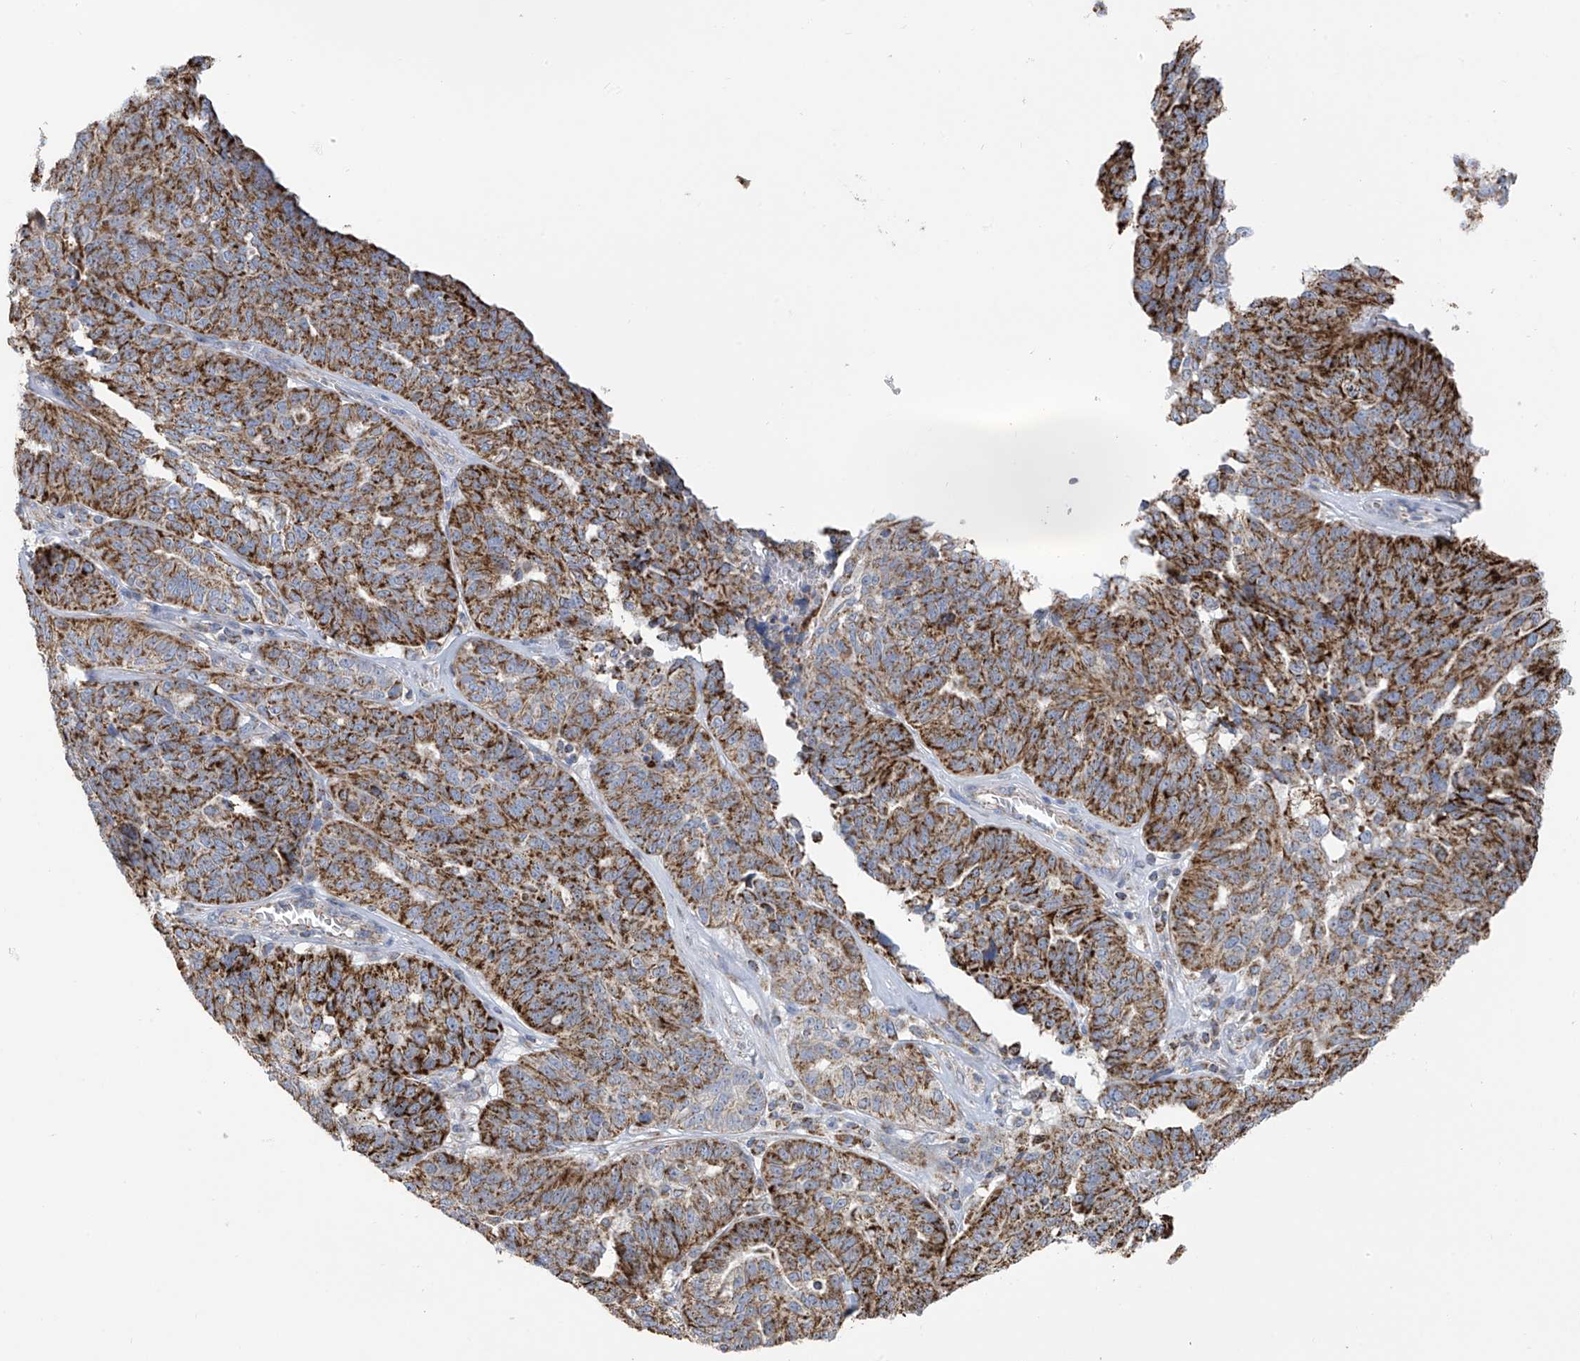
{"staining": {"intensity": "strong", "quantity": ">75%", "location": "cytoplasmic/membranous"}, "tissue": "ovarian cancer", "cell_type": "Tumor cells", "image_type": "cancer", "snomed": [{"axis": "morphology", "description": "Cystadenocarcinoma, serous, NOS"}, {"axis": "topography", "description": "Ovary"}], "caption": "A histopathology image of human ovarian cancer (serous cystadenocarcinoma) stained for a protein reveals strong cytoplasmic/membranous brown staining in tumor cells. Nuclei are stained in blue.", "gene": "PNPT1", "patient": {"sex": "female", "age": 59}}